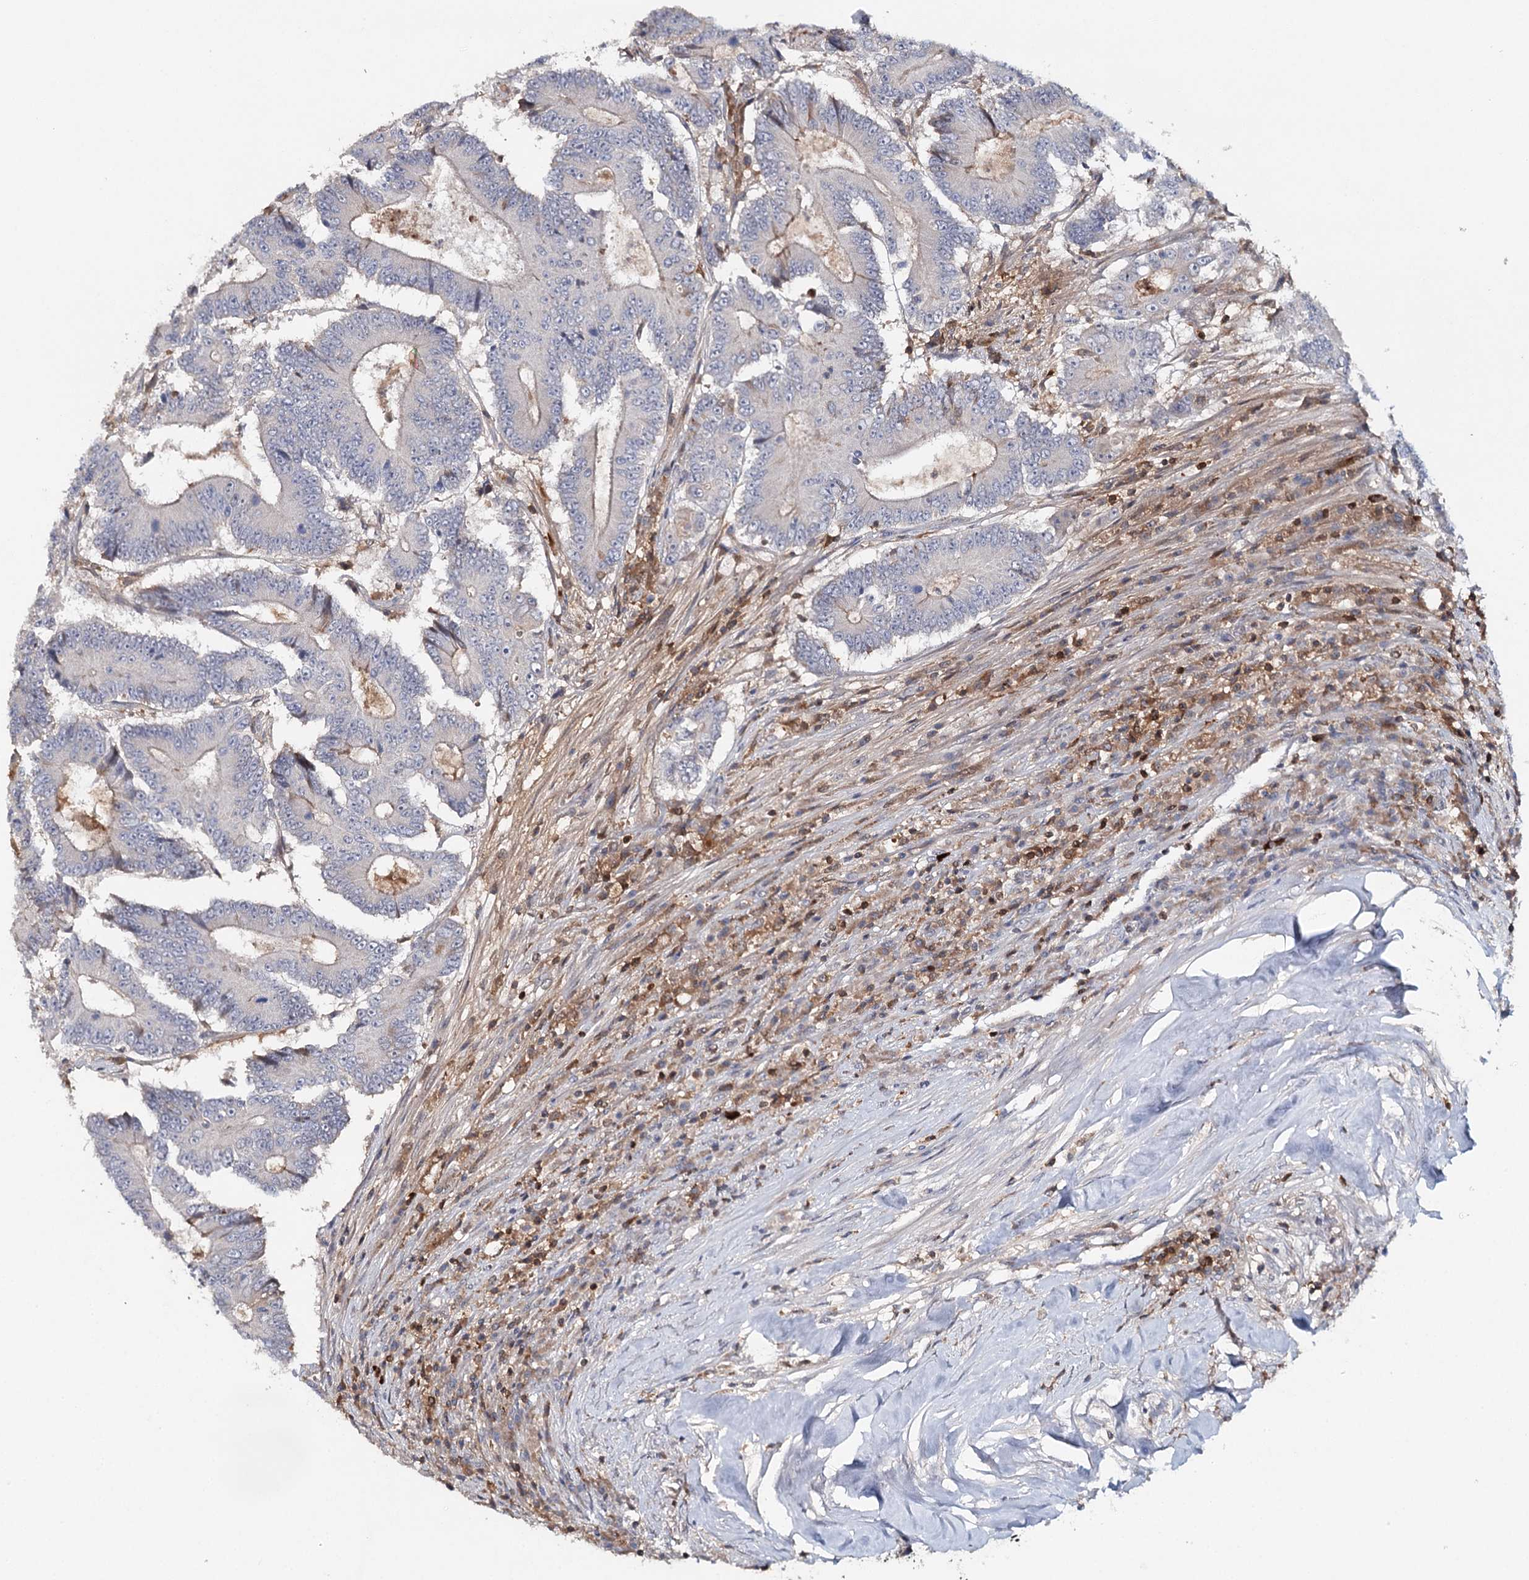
{"staining": {"intensity": "negative", "quantity": "none", "location": "none"}, "tissue": "colorectal cancer", "cell_type": "Tumor cells", "image_type": "cancer", "snomed": [{"axis": "morphology", "description": "Adenocarcinoma, NOS"}, {"axis": "topography", "description": "Colon"}], "caption": "This is an immunohistochemistry histopathology image of colorectal cancer. There is no positivity in tumor cells.", "gene": "SLC41A2", "patient": {"sex": "male", "age": 83}}